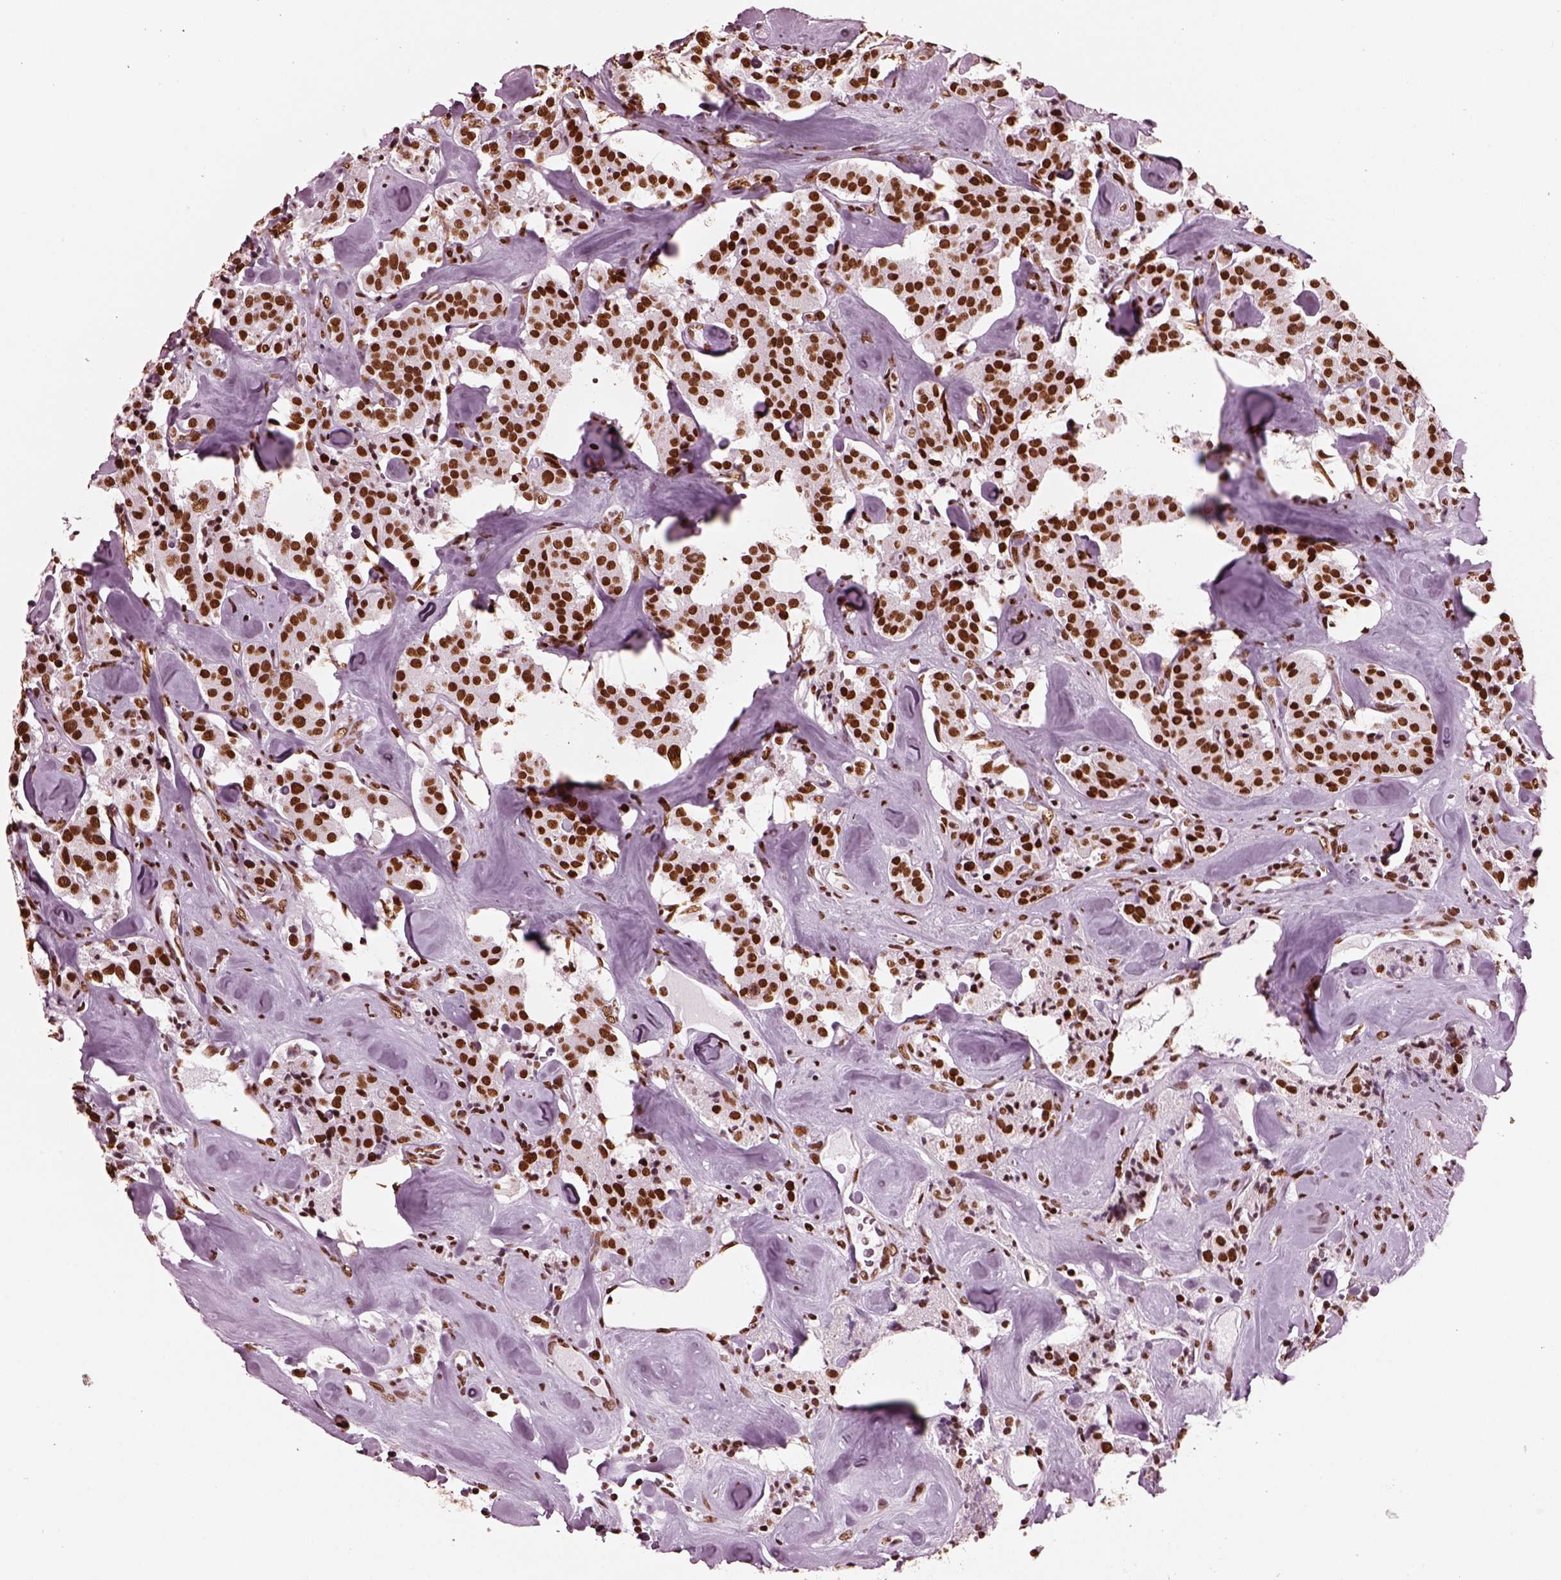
{"staining": {"intensity": "strong", "quantity": ">75%", "location": "nuclear"}, "tissue": "carcinoid", "cell_type": "Tumor cells", "image_type": "cancer", "snomed": [{"axis": "morphology", "description": "Carcinoid, malignant, NOS"}, {"axis": "topography", "description": "Pancreas"}], "caption": "Approximately >75% of tumor cells in human carcinoid show strong nuclear protein staining as visualized by brown immunohistochemical staining.", "gene": "CBFA2T3", "patient": {"sex": "male", "age": 41}}